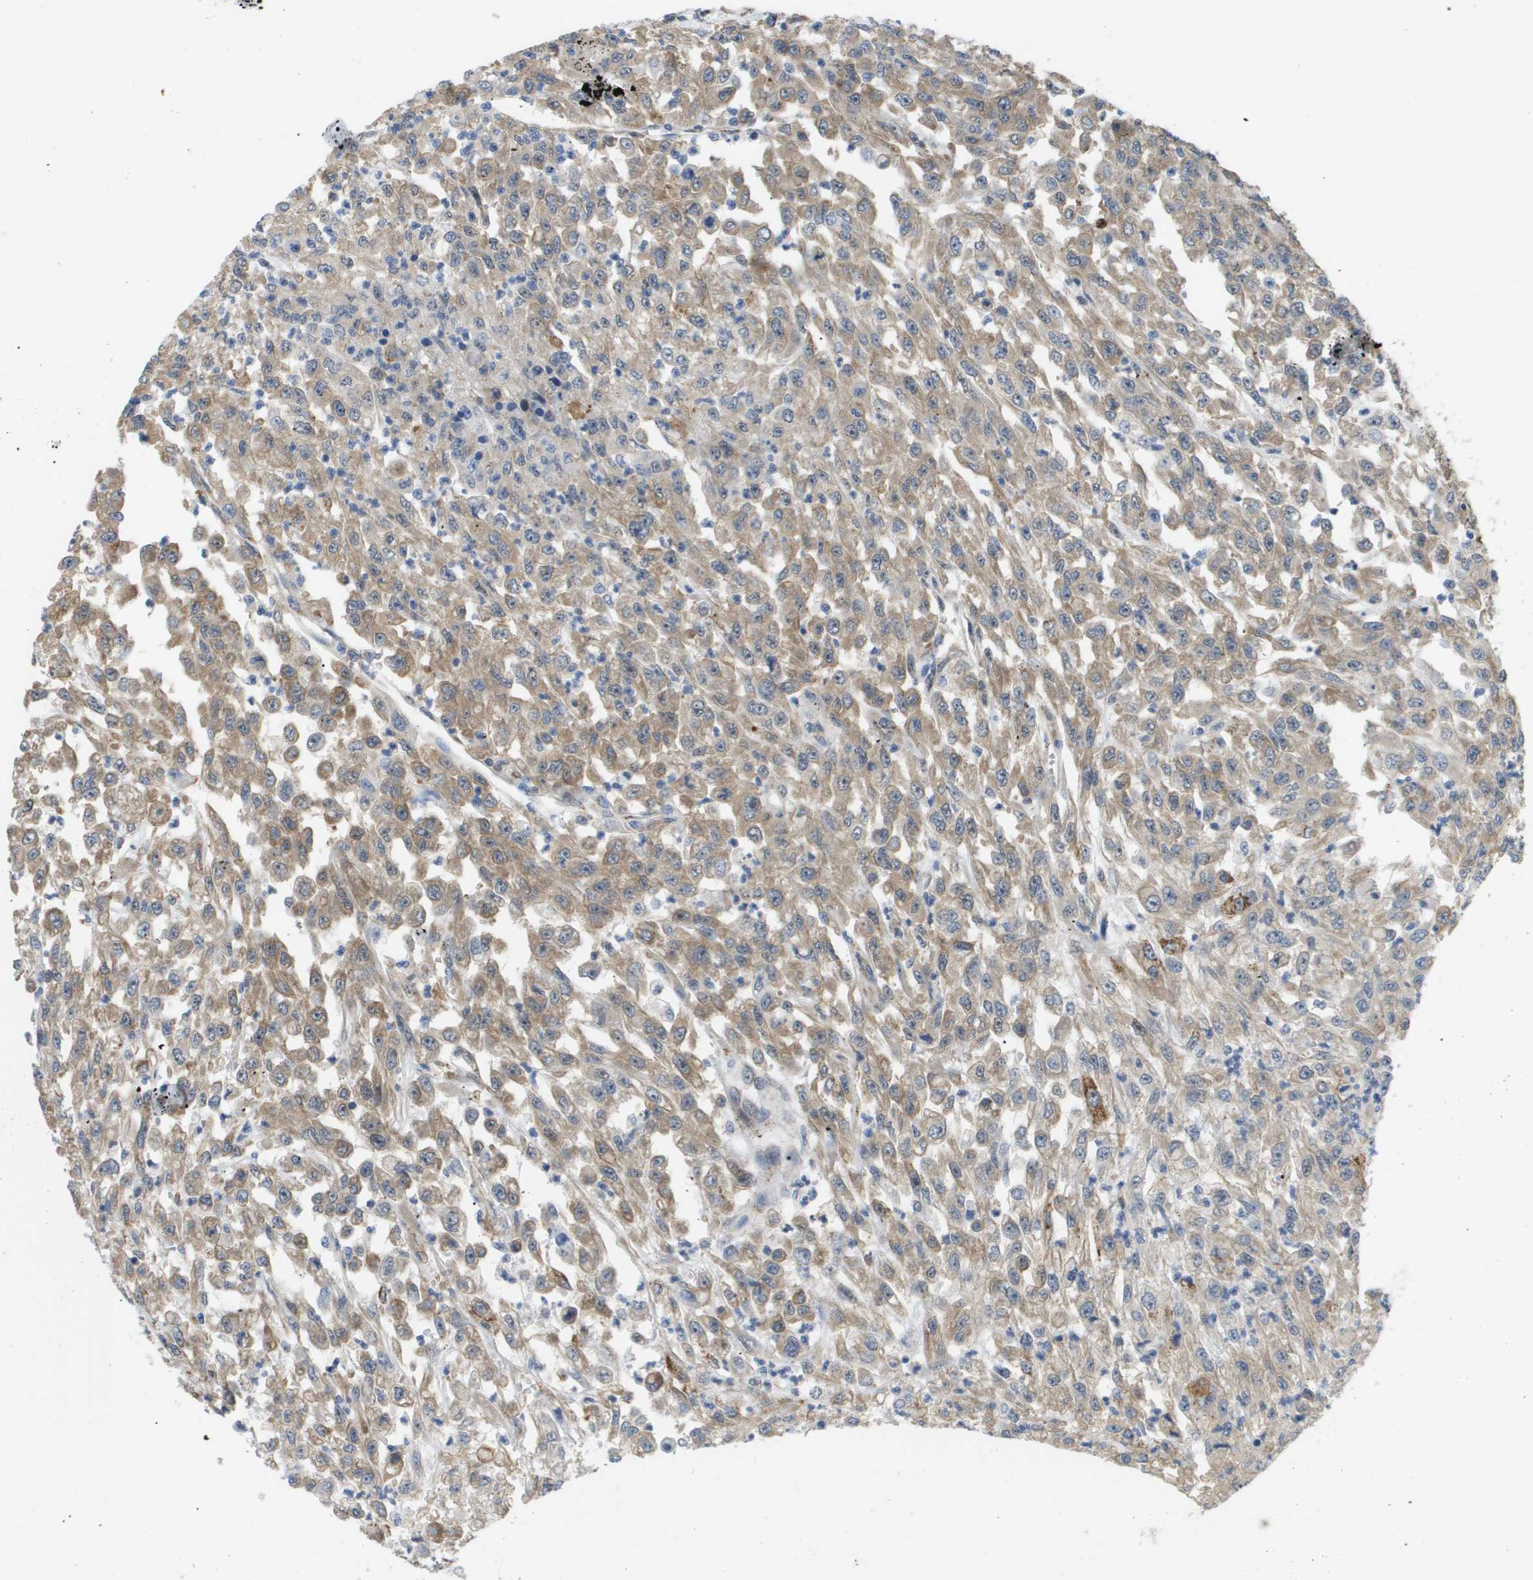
{"staining": {"intensity": "moderate", "quantity": ">75%", "location": "cytoplasmic/membranous"}, "tissue": "urothelial cancer", "cell_type": "Tumor cells", "image_type": "cancer", "snomed": [{"axis": "morphology", "description": "Urothelial carcinoma, High grade"}, {"axis": "topography", "description": "Urinary bladder"}], "caption": "High-grade urothelial carcinoma stained with immunohistochemistry exhibits moderate cytoplasmic/membranous staining in approximately >75% of tumor cells.", "gene": "OTUD5", "patient": {"sex": "male", "age": 46}}